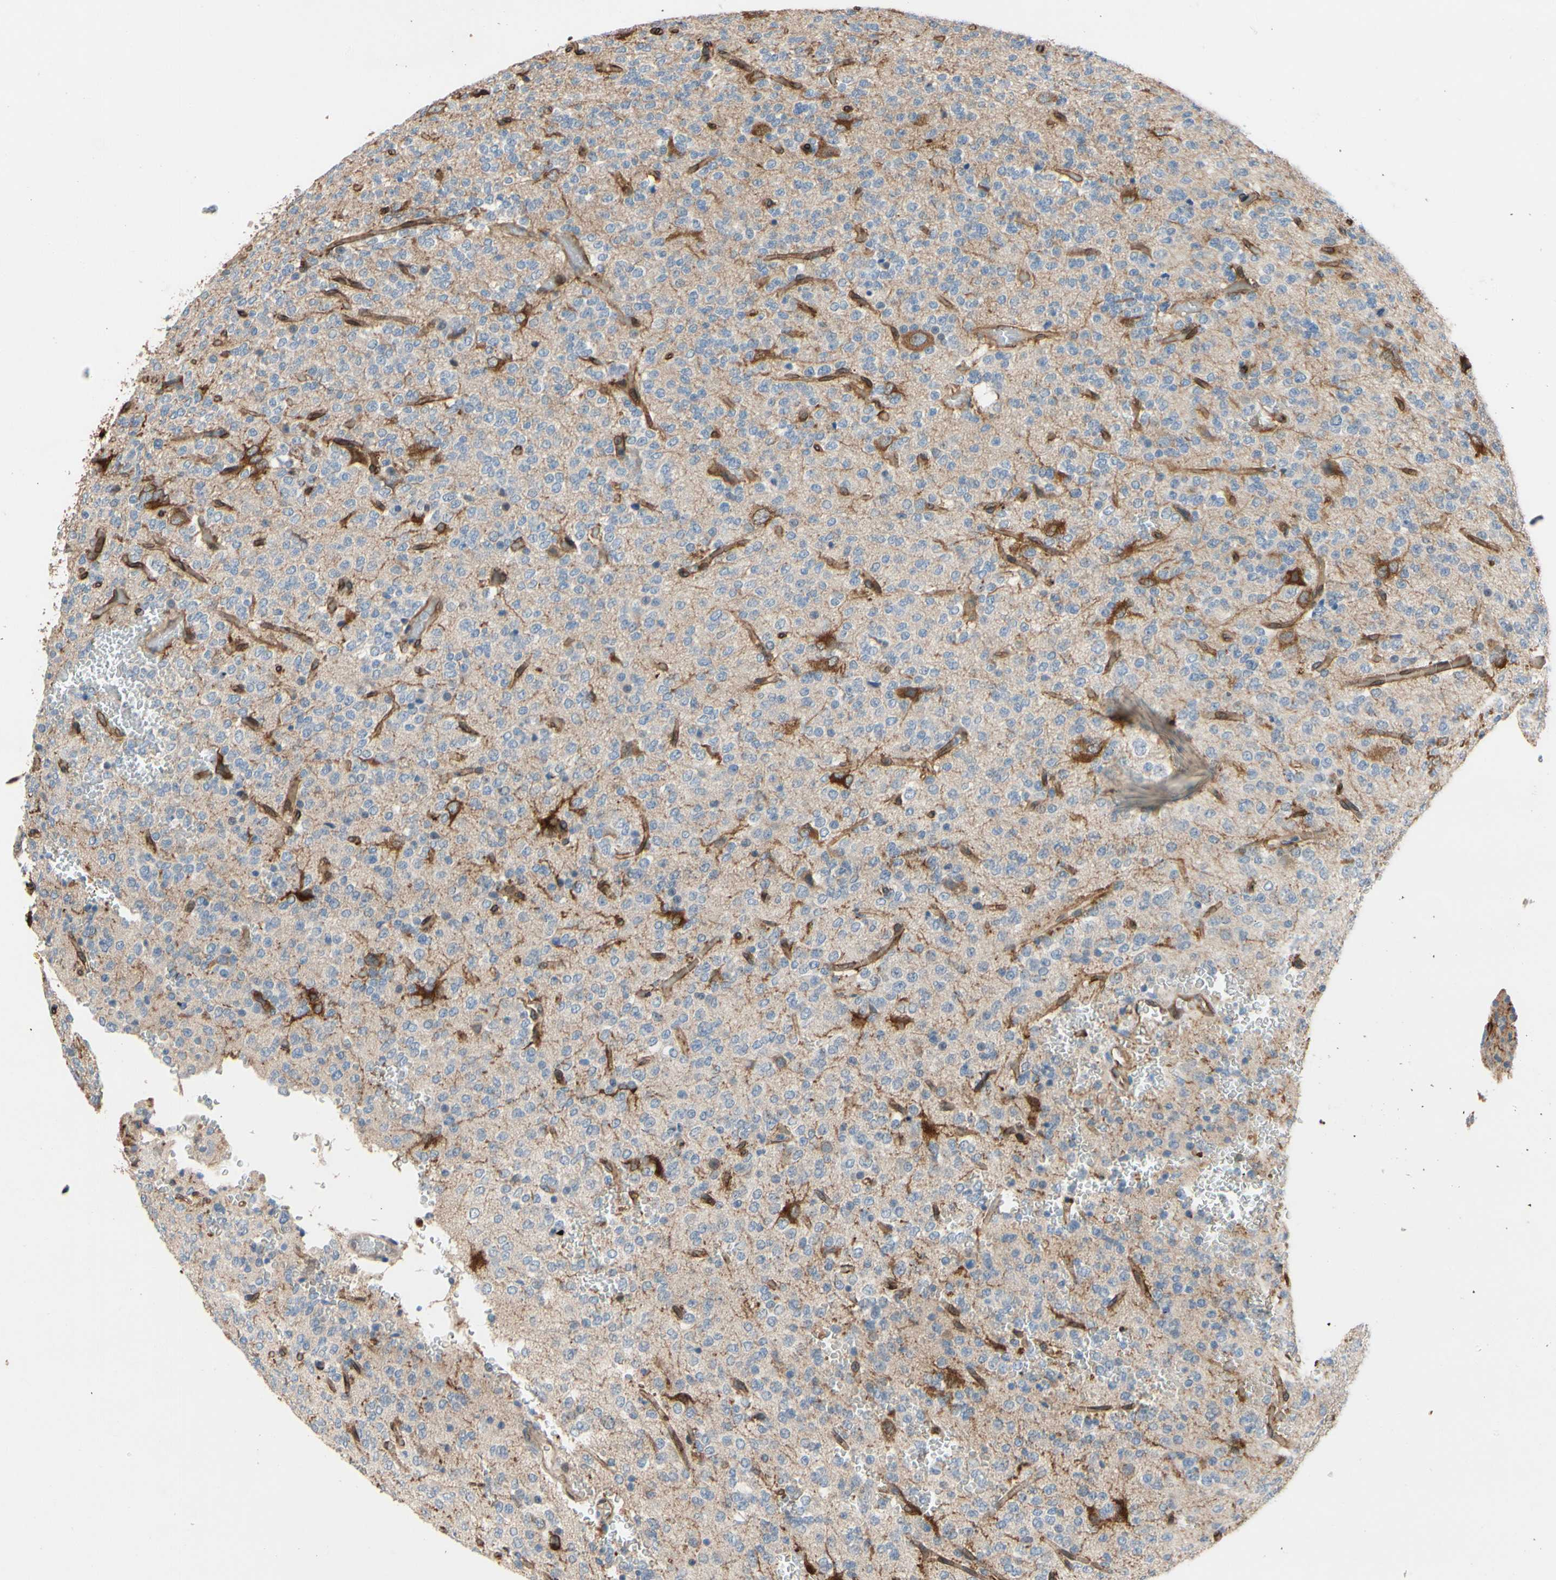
{"staining": {"intensity": "strong", "quantity": "<25%", "location": "cytoplasmic/membranous"}, "tissue": "glioma", "cell_type": "Tumor cells", "image_type": "cancer", "snomed": [{"axis": "morphology", "description": "Glioma, malignant, Low grade"}, {"axis": "topography", "description": "Brain"}], "caption": "Protein expression analysis of human glioma reveals strong cytoplasmic/membranous positivity in about <25% of tumor cells. Nuclei are stained in blue.", "gene": "PRXL2A", "patient": {"sex": "male", "age": 38}}